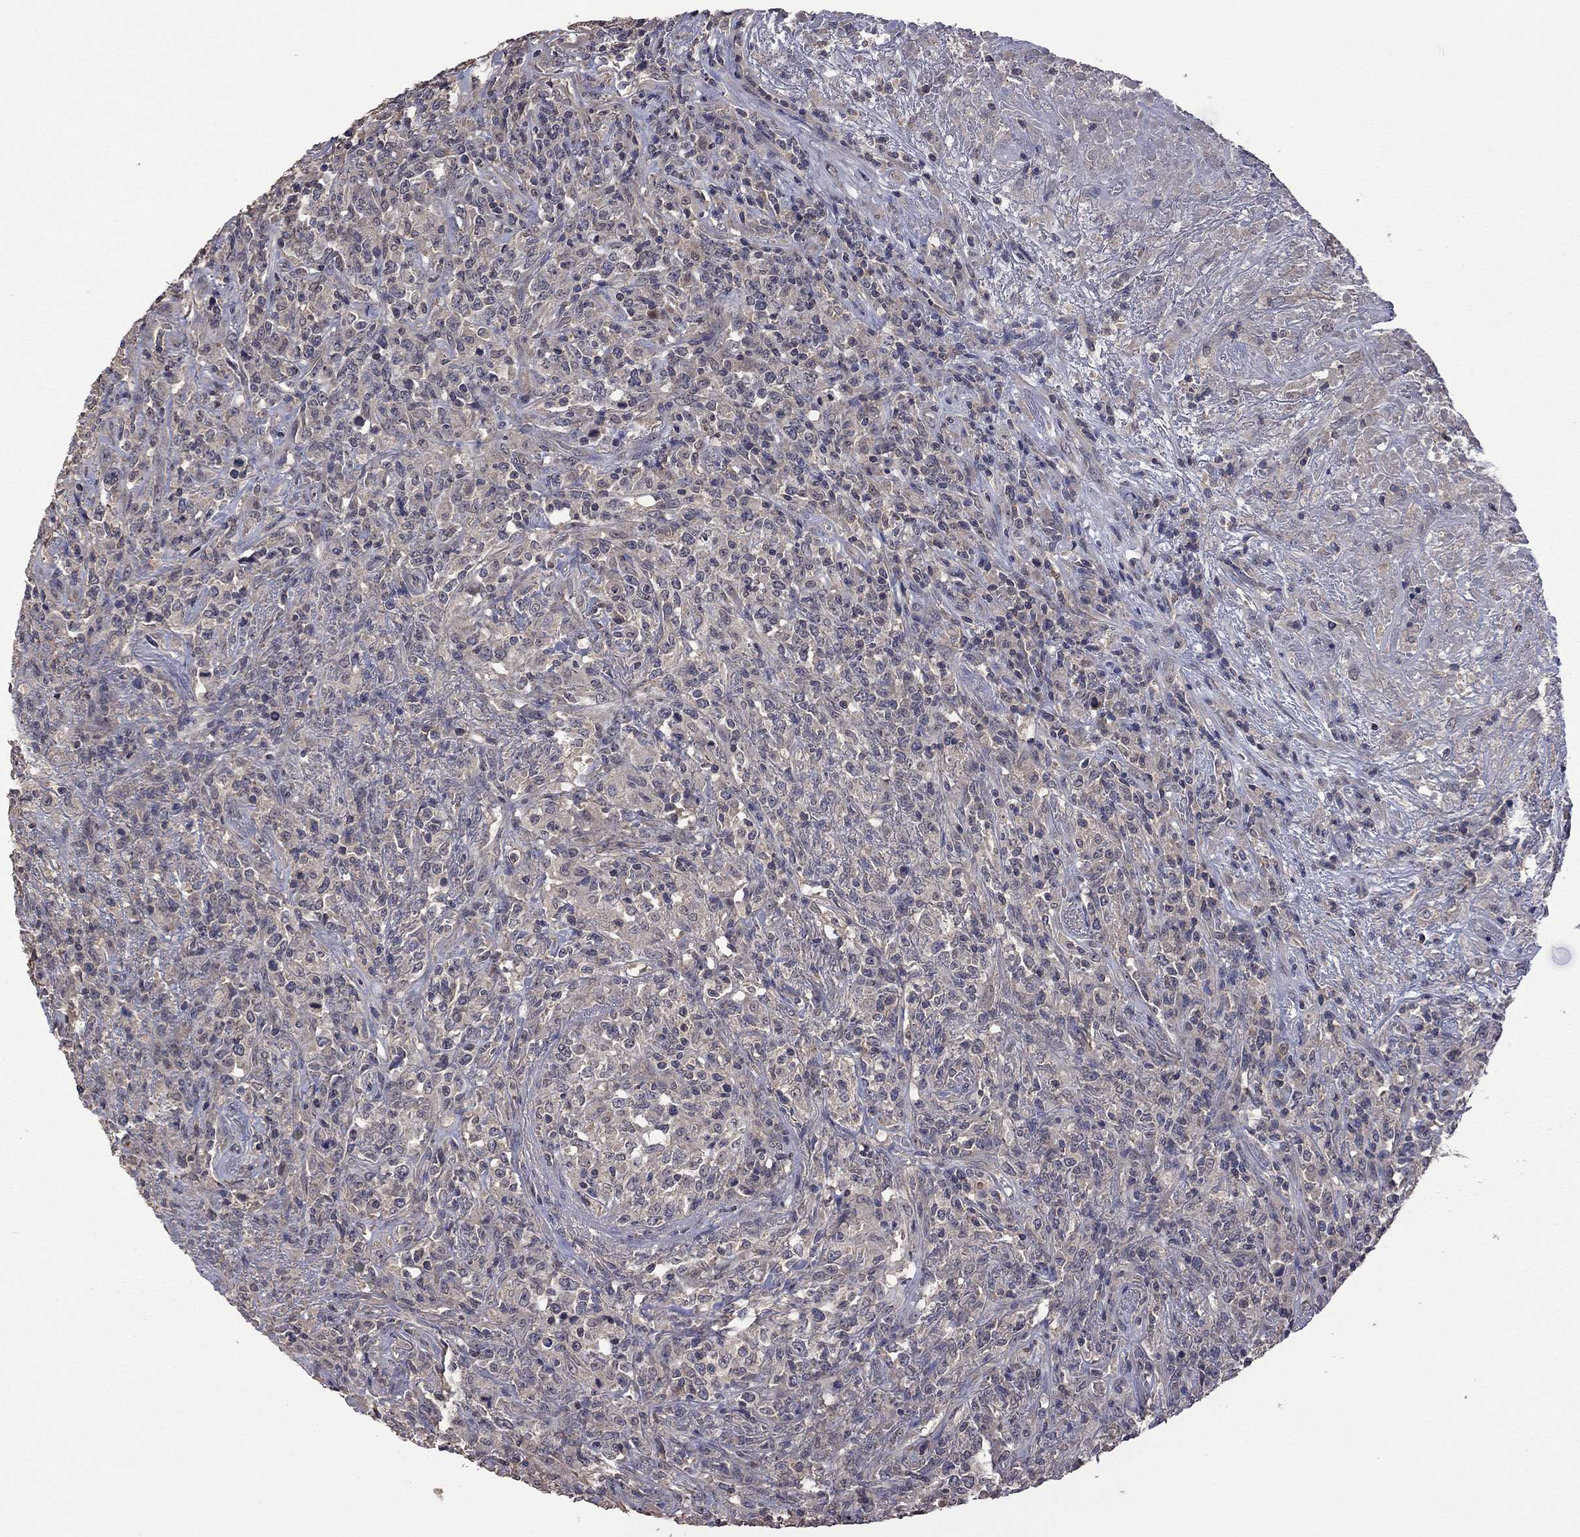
{"staining": {"intensity": "negative", "quantity": "none", "location": "none"}, "tissue": "lymphoma", "cell_type": "Tumor cells", "image_type": "cancer", "snomed": [{"axis": "morphology", "description": "Malignant lymphoma, non-Hodgkin's type, High grade"}, {"axis": "topography", "description": "Lung"}], "caption": "High magnification brightfield microscopy of malignant lymphoma, non-Hodgkin's type (high-grade) stained with DAB (brown) and counterstained with hematoxylin (blue): tumor cells show no significant positivity.", "gene": "TSNARE1", "patient": {"sex": "male", "age": 79}}